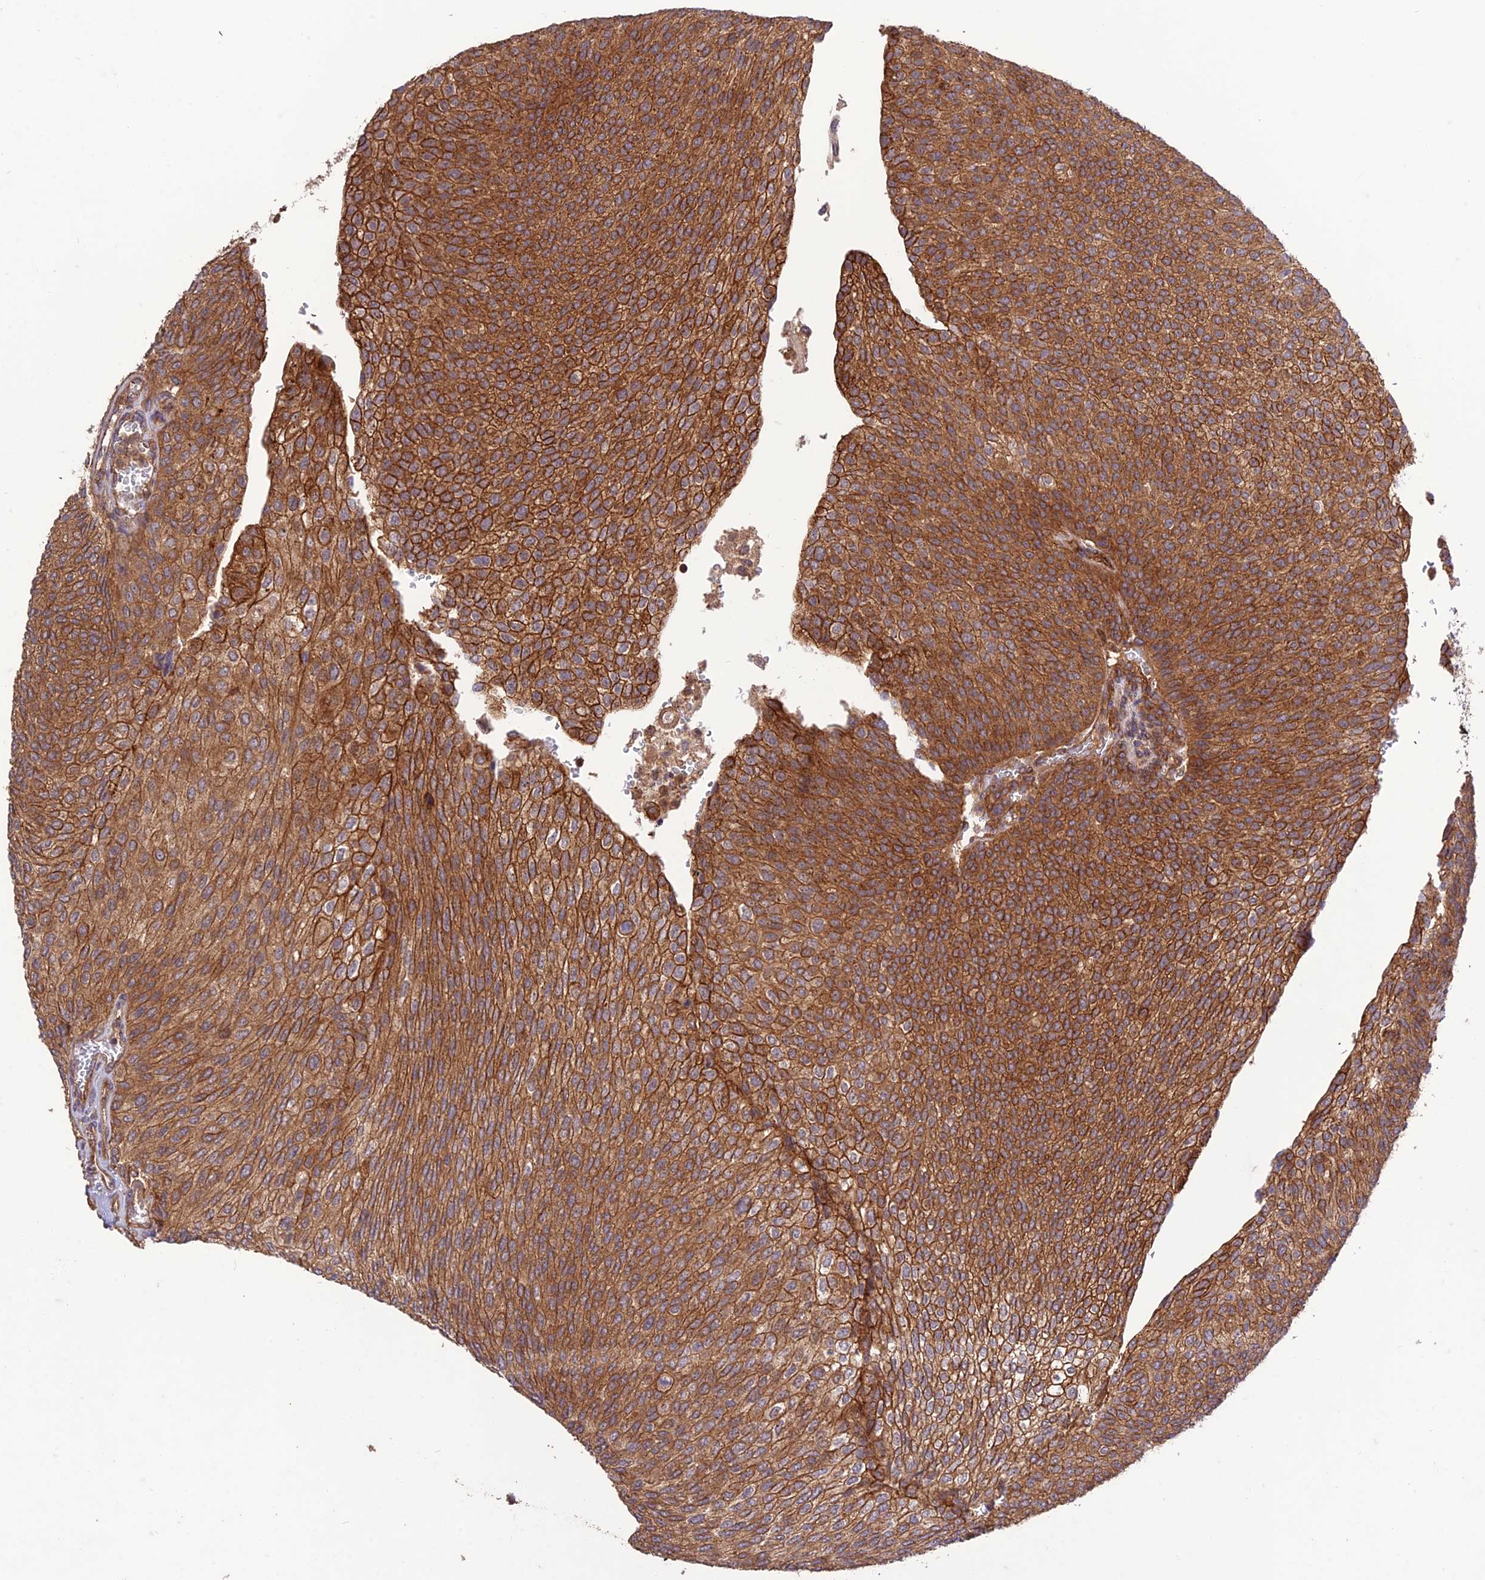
{"staining": {"intensity": "strong", "quantity": ">75%", "location": "cytoplasmic/membranous"}, "tissue": "urothelial cancer", "cell_type": "Tumor cells", "image_type": "cancer", "snomed": [{"axis": "morphology", "description": "Urothelial carcinoma, High grade"}, {"axis": "topography", "description": "Urinary bladder"}], "caption": "Strong cytoplasmic/membranous expression for a protein is present in about >75% of tumor cells of urothelial cancer using immunohistochemistry.", "gene": "TMEM131L", "patient": {"sex": "female", "age": 79}}